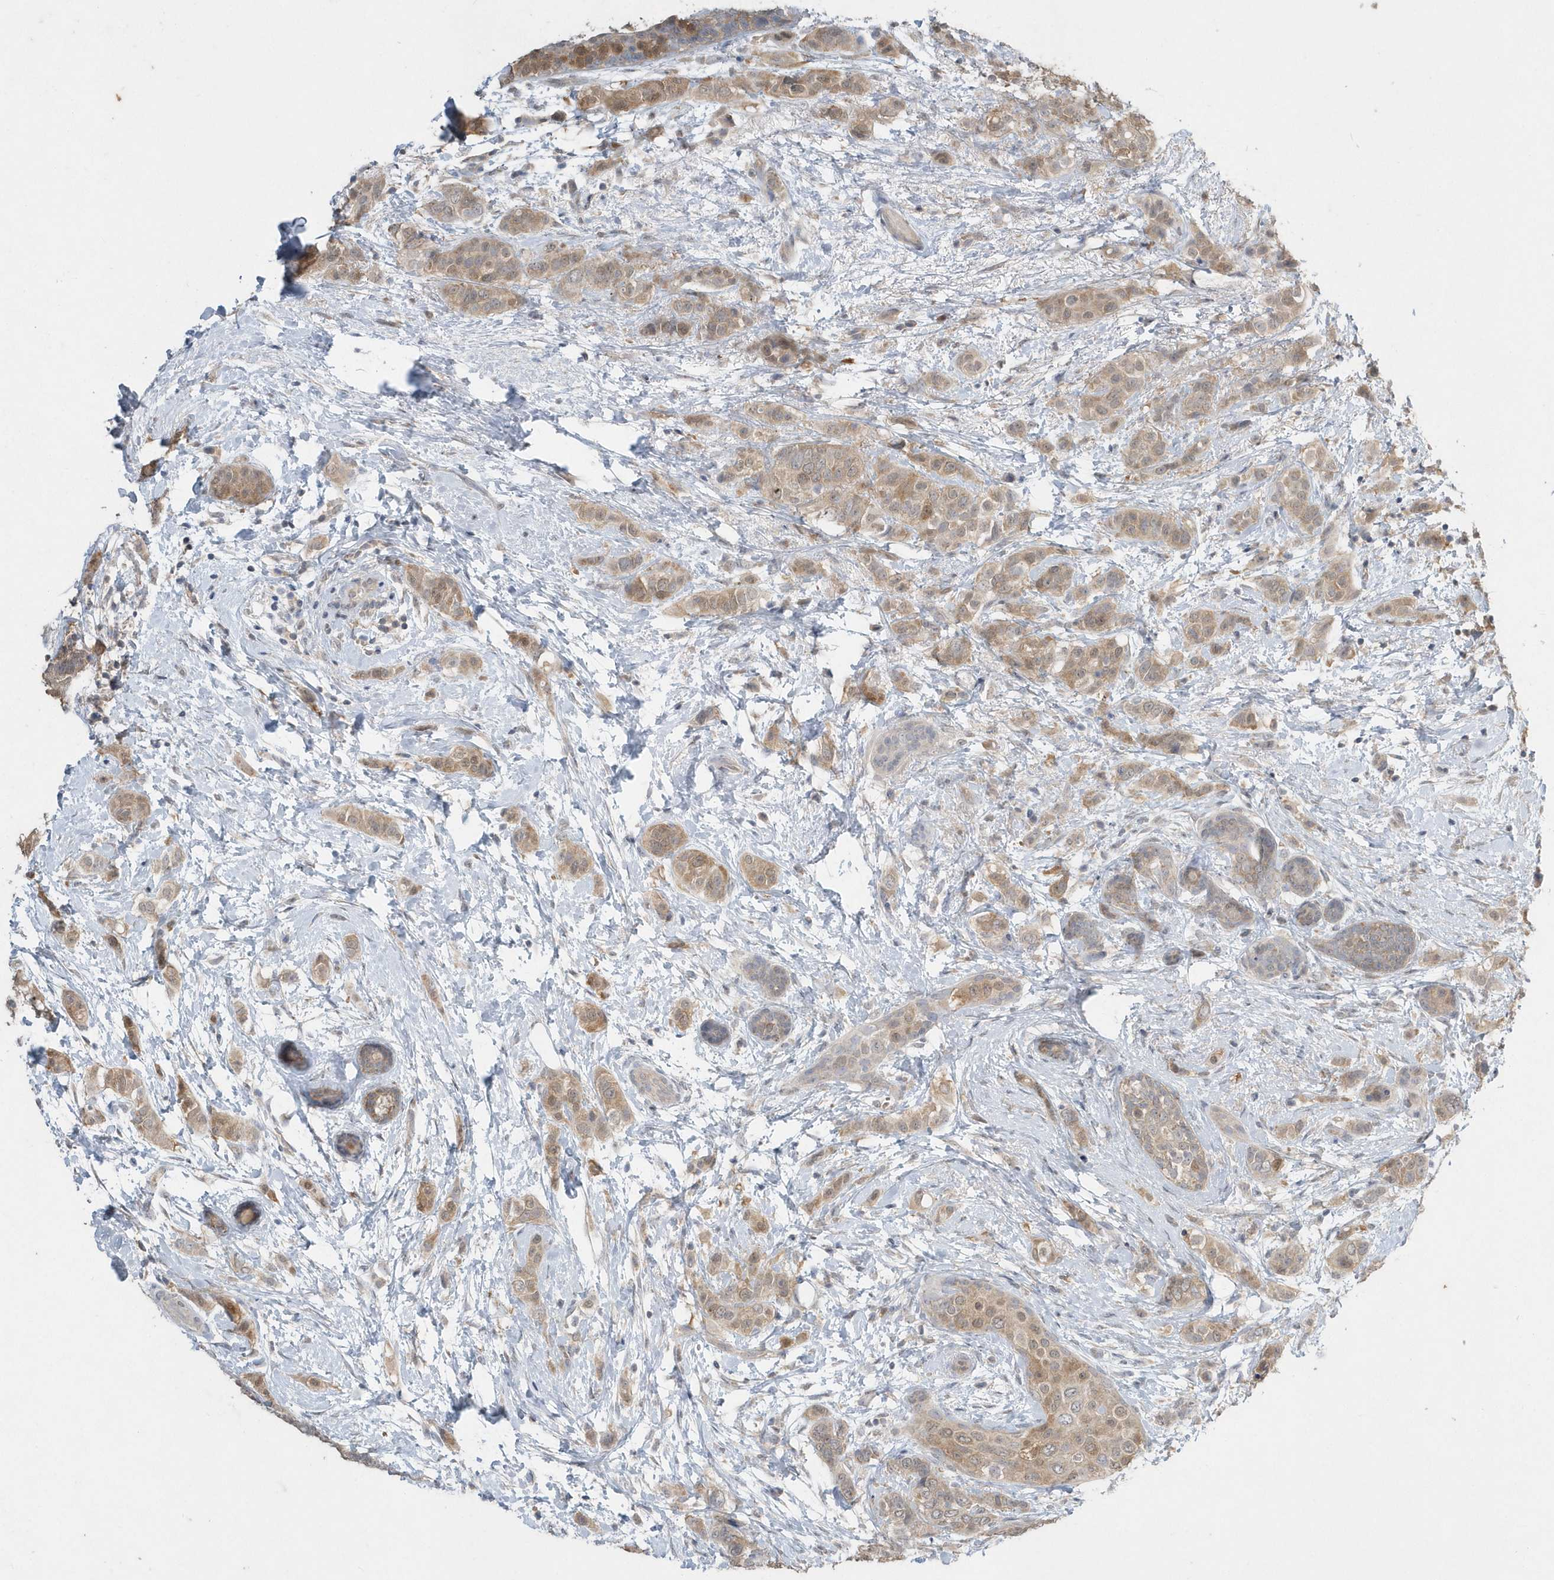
{"staining": {"intensity": "moderate", "quantity": ">75%", "location": "cytoplasmic/membranous,nuclear"}, "tissue": "breast cancer", "cell_type": "Tumor cells", "image_type": "cancer", "snomed": [{"axis": "morphology", "description": "Lobular carcinoma"}, {"axis": "topography", "description": "Breast"}], "caption": "A medium amount of moderate cytoplasmic/membranous and nuclear expression is present in approximately >75% of tumor cells in breast cancer (lobular carcinoma) tissue.", "gene": "AKR7A2", "patient": {"sex": "female", "age": 51}}